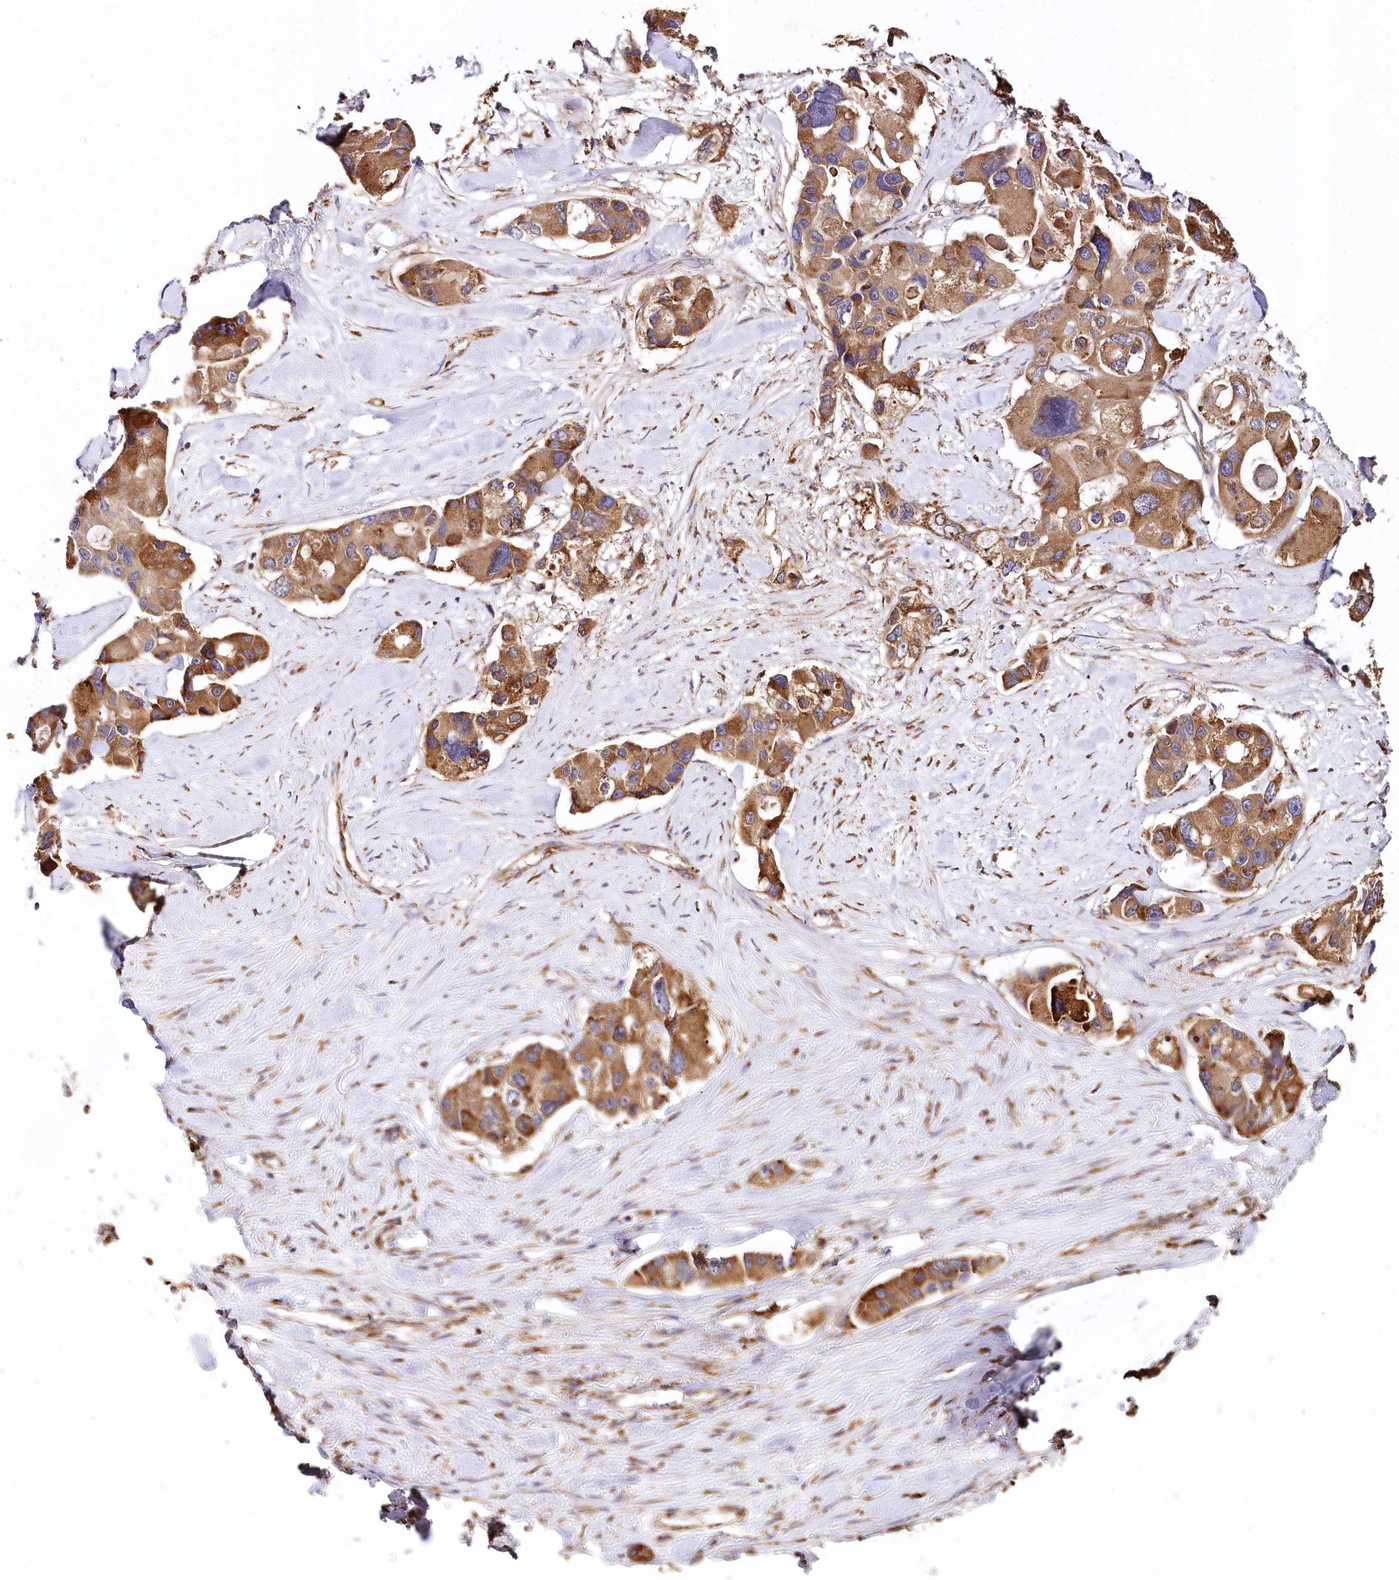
{"staining": {"intensity": "strong", "quantity": ">75%", "location": "cytoplasmic/membranous"}, "tissue": "lung cancer", "cell_type": "Tumor cells", "image_type": "cancer", "snomed": [{"axis": "morphology", "description": "Adenocarcinoma, NOS"}, {"axis": "topography", "description": "Lung"}], "caption": "This photomicrograph shows IHC staining of lung adenocarcinoma, with high strong cytoplasmic/membranous staining in approximately >75% of tumor cells.", "gene": "VEGFA", "patient": {"sex": "female", "age": 54}}